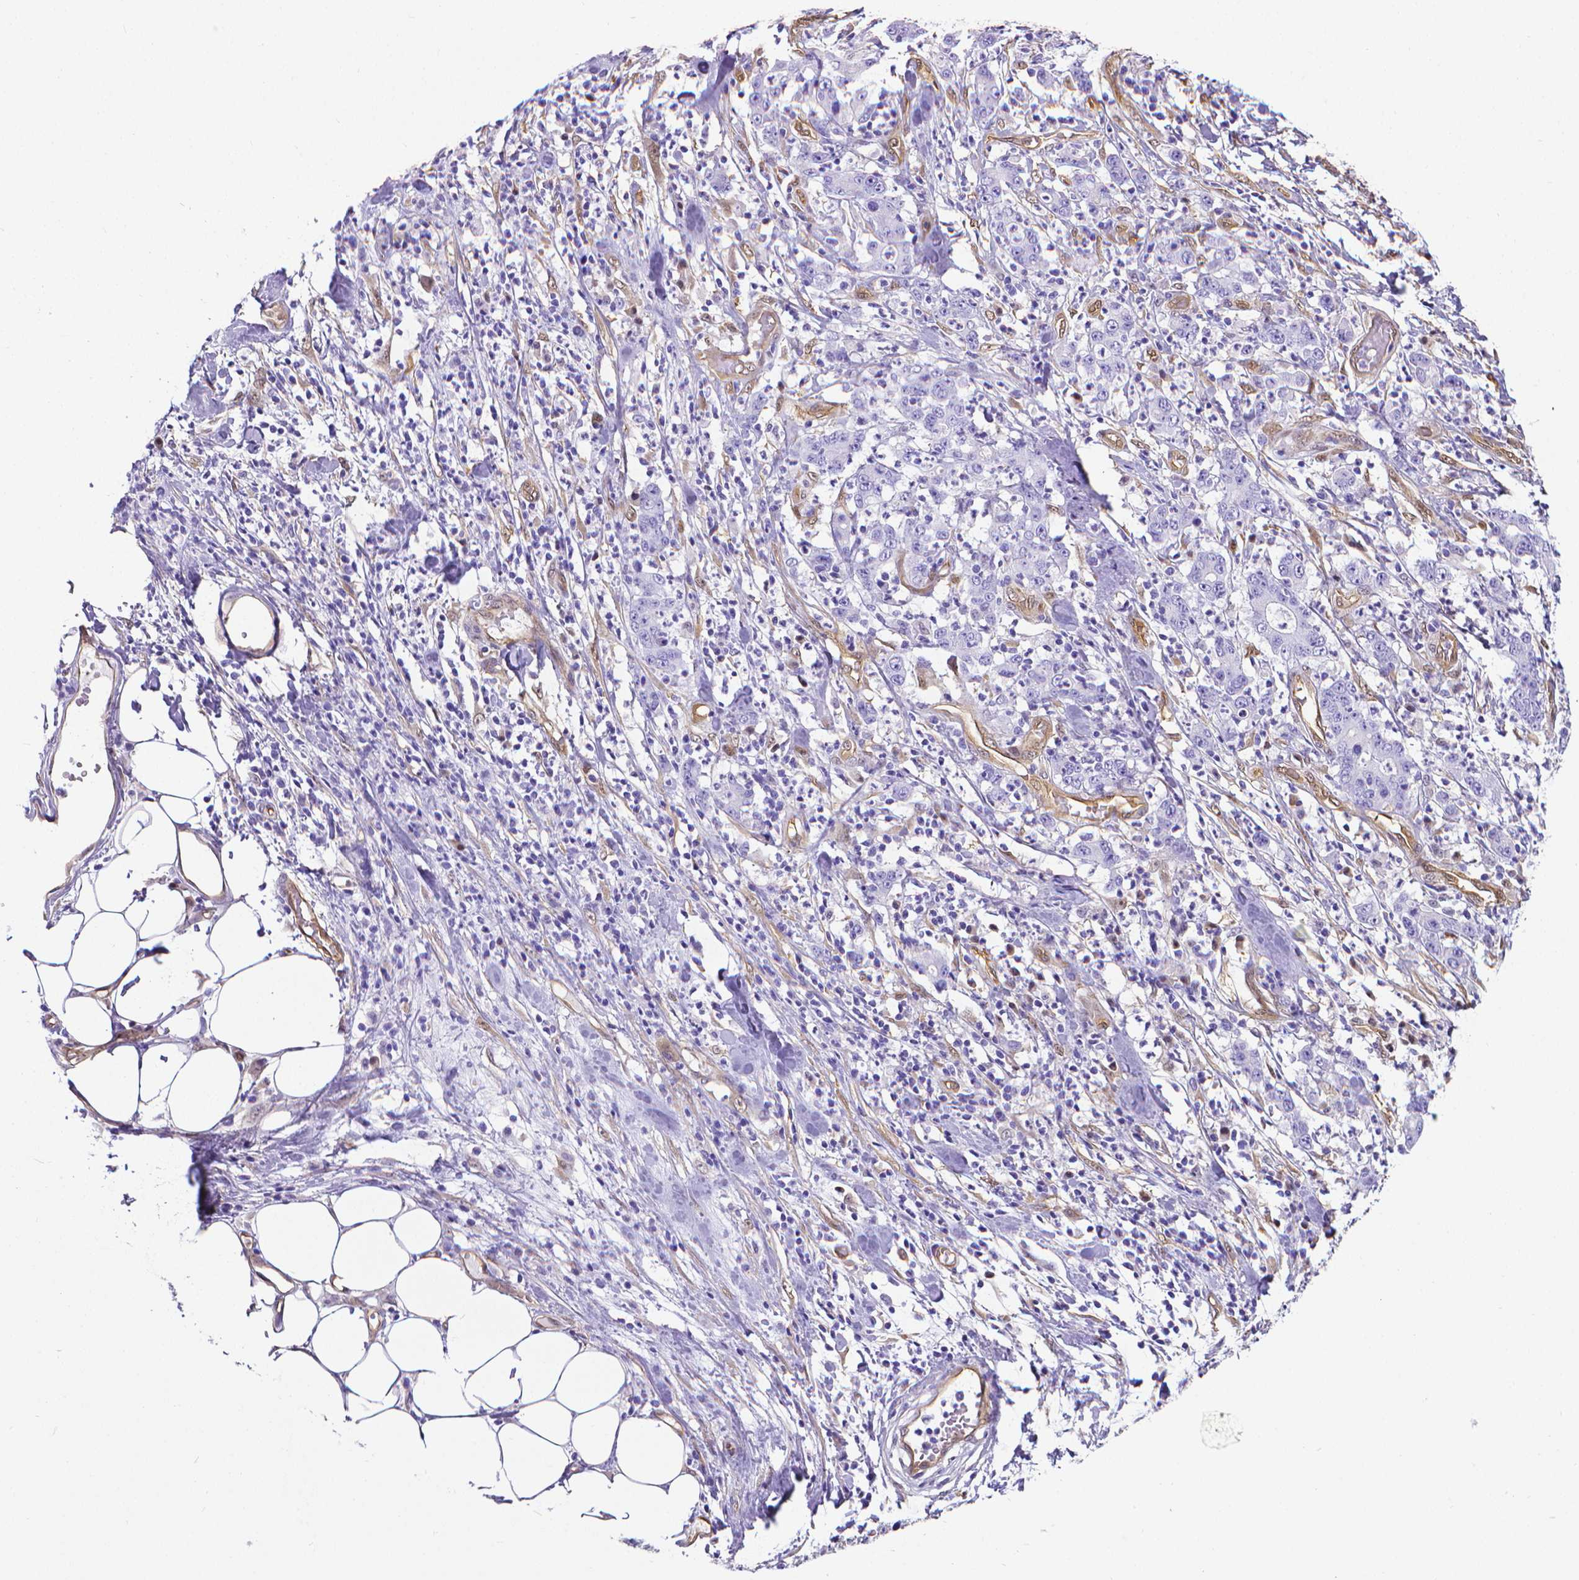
{"staining": {"intensity": "negative", "quantity": "none", "location": "none"}, "tissue": "stomach cancer", "cell_type": "Tumor cells", "image_type": "cancer", "snomed": [{"axis": "morphology", "description": "Adenocarcinoma, NOS"}, {"axis": "topography", "description": "Stomach, upper"}], "caption": "Tumor cells show no significant protein positivity in stomach cancer (adenocarcinoma). (Immunohistochemistry (ihc), brightfield microscopy, high magnification).", "gene": "CLIC4", "patient": {"sex": "male", "age": 68}}